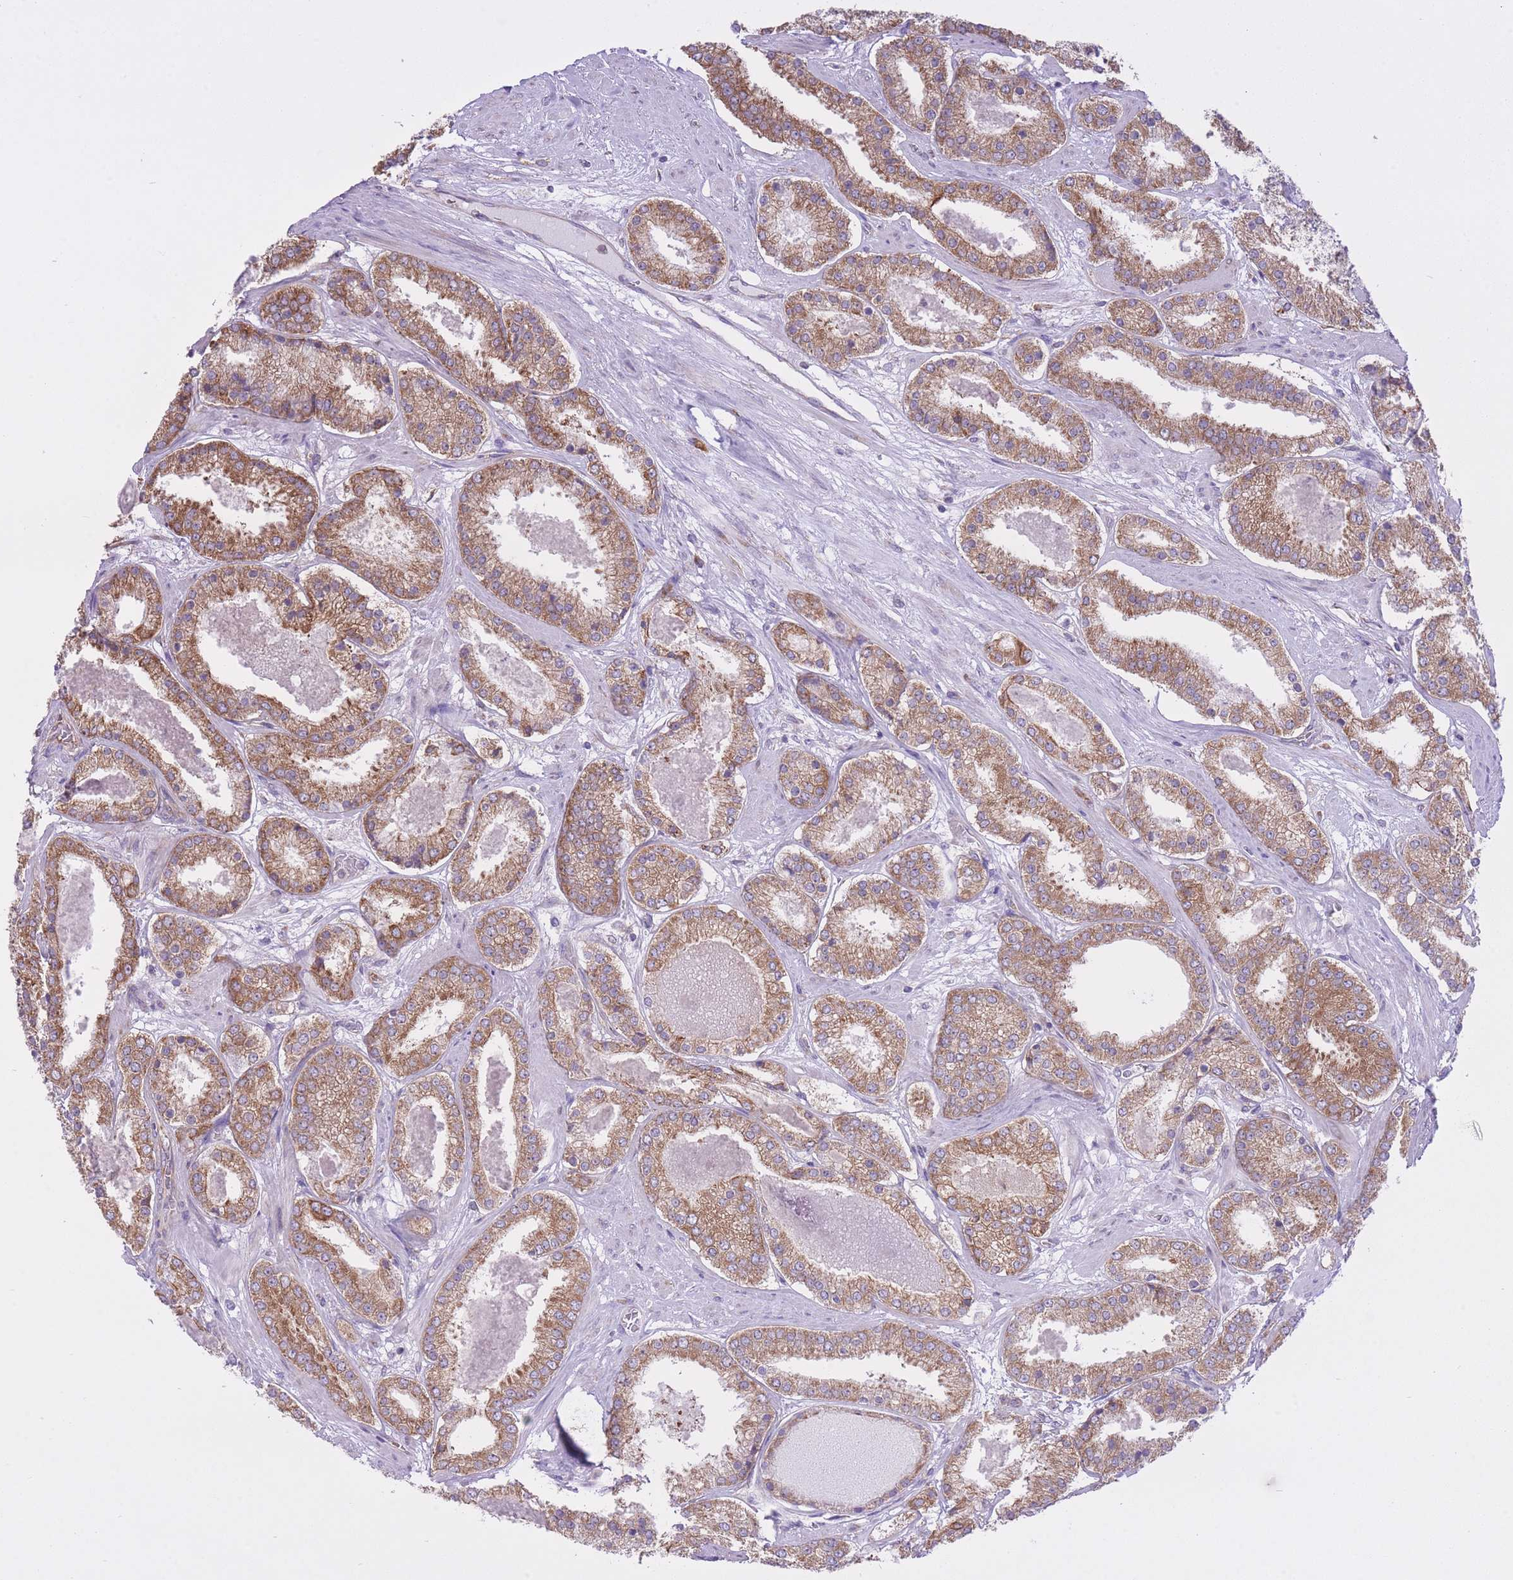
{"staining": {"intensity": "moderate", "quantity": ">75%", "location": "cytoplasmic/membranous"}, "tissue": "prostate cancer", "cell_type": "Tumor cells", "image_type": "cancer", "snomed": [{"axis": "morphology", "description": "Adenocarcinoma, High grade"}, {"axis": "topography", "description": "Prostate"}], "caption": "Protein staining of prostate cancer tissue reveals moderate cytoplasmic/membranous expression in about >75% of tumor cells.", "gene": "ZNF501", "patient": {"sex": "male", "age": 63}}